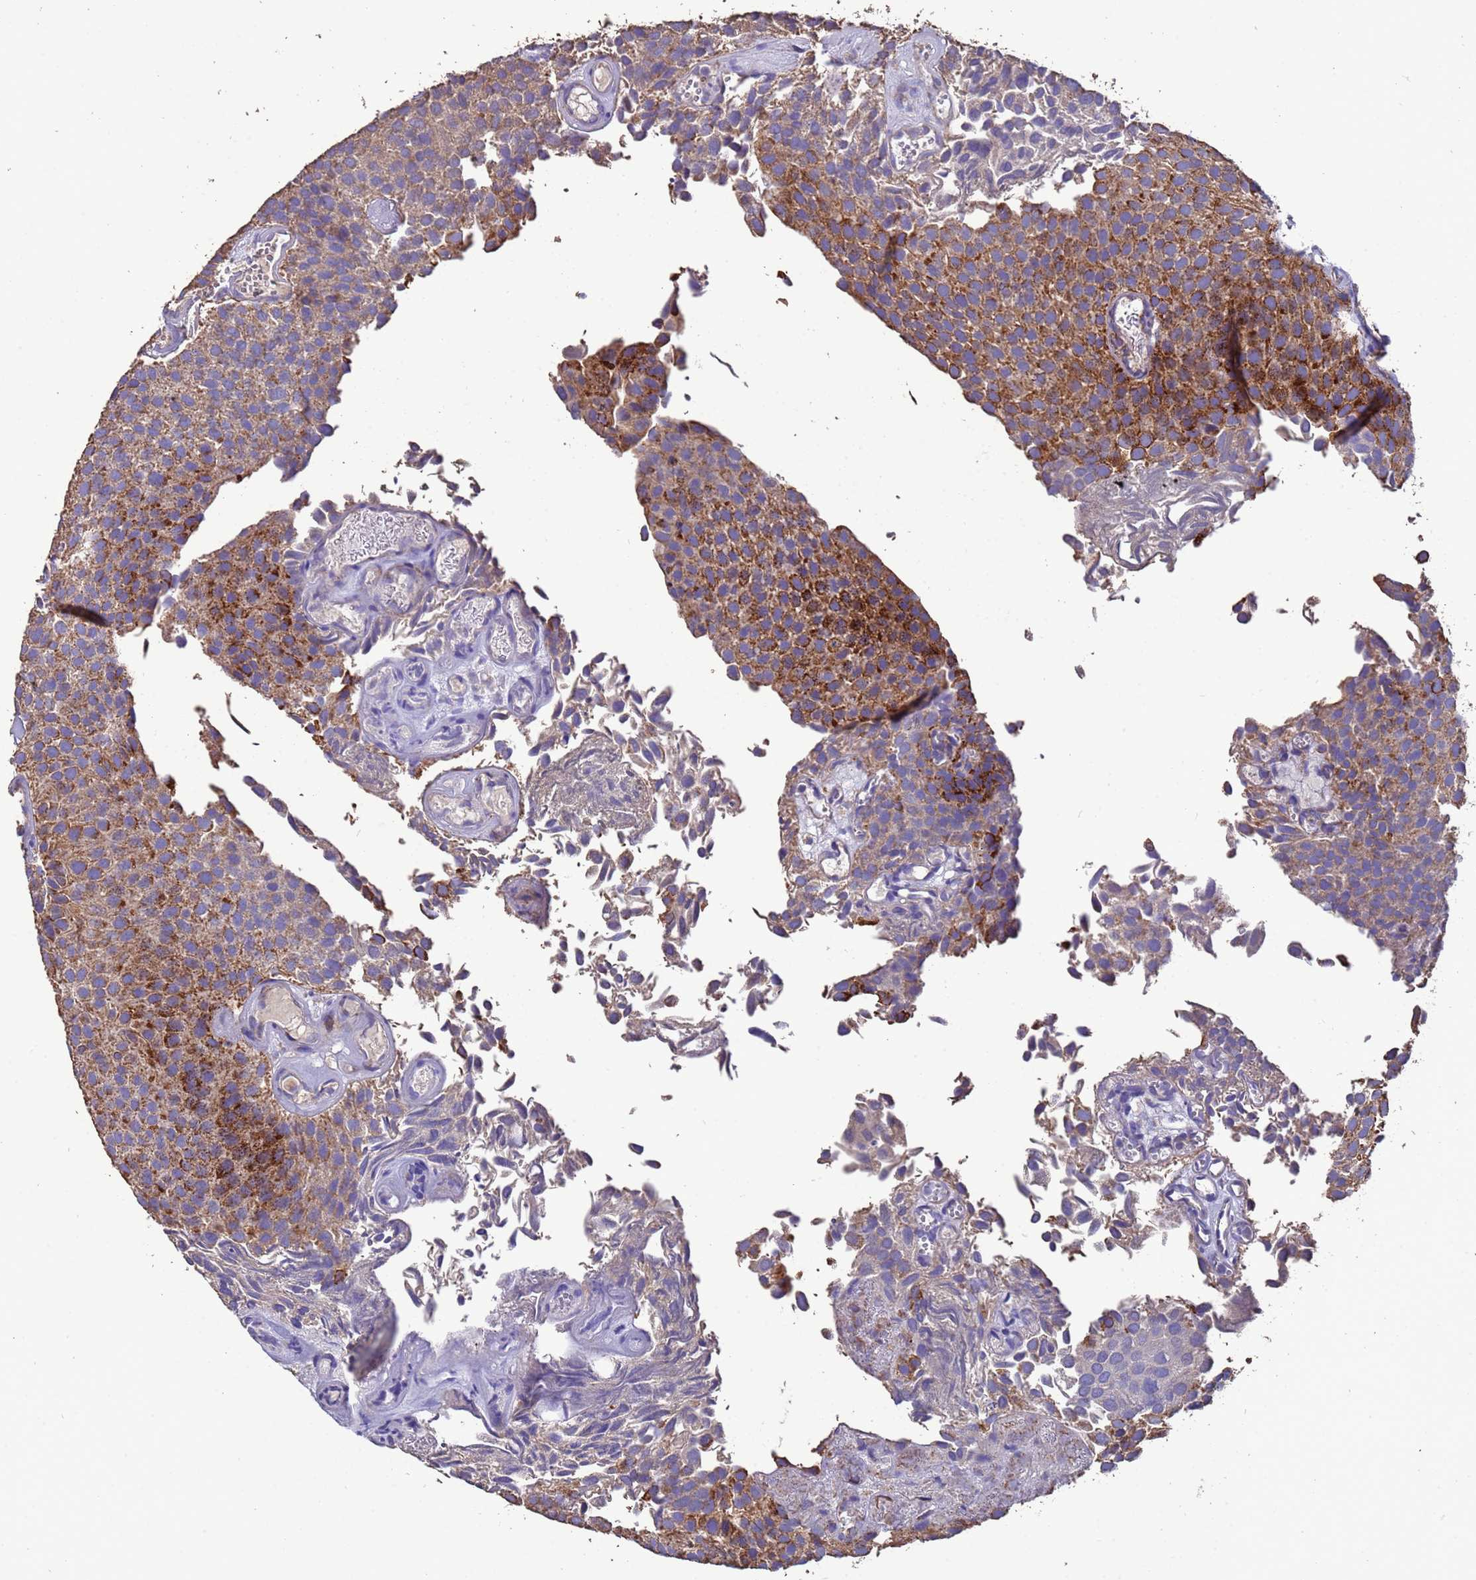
{"staining": {"intensity": "strong", "quantity": "25%-75%", "location": "cytoplasmic/membranous"}, "tissue": "urothelial cancer", "cell_type": "Tumor cells", "image_type": "cancer", "snomed": [{"axis": "morphology", "description": "Urothelial carcinoma, Low grade"}, {"axis": "topography", "description": "Urinary bladder"}], "caption": "Approximately 25%-75% of tumor cells in human urothelial carcinoma (low-grade) show strong cytoplasmic/membranous protein staining as visualized by brown immunohistochemical staining.", "gene": "ZNFX1", "patient": {"sex": "male", "age": 89}}